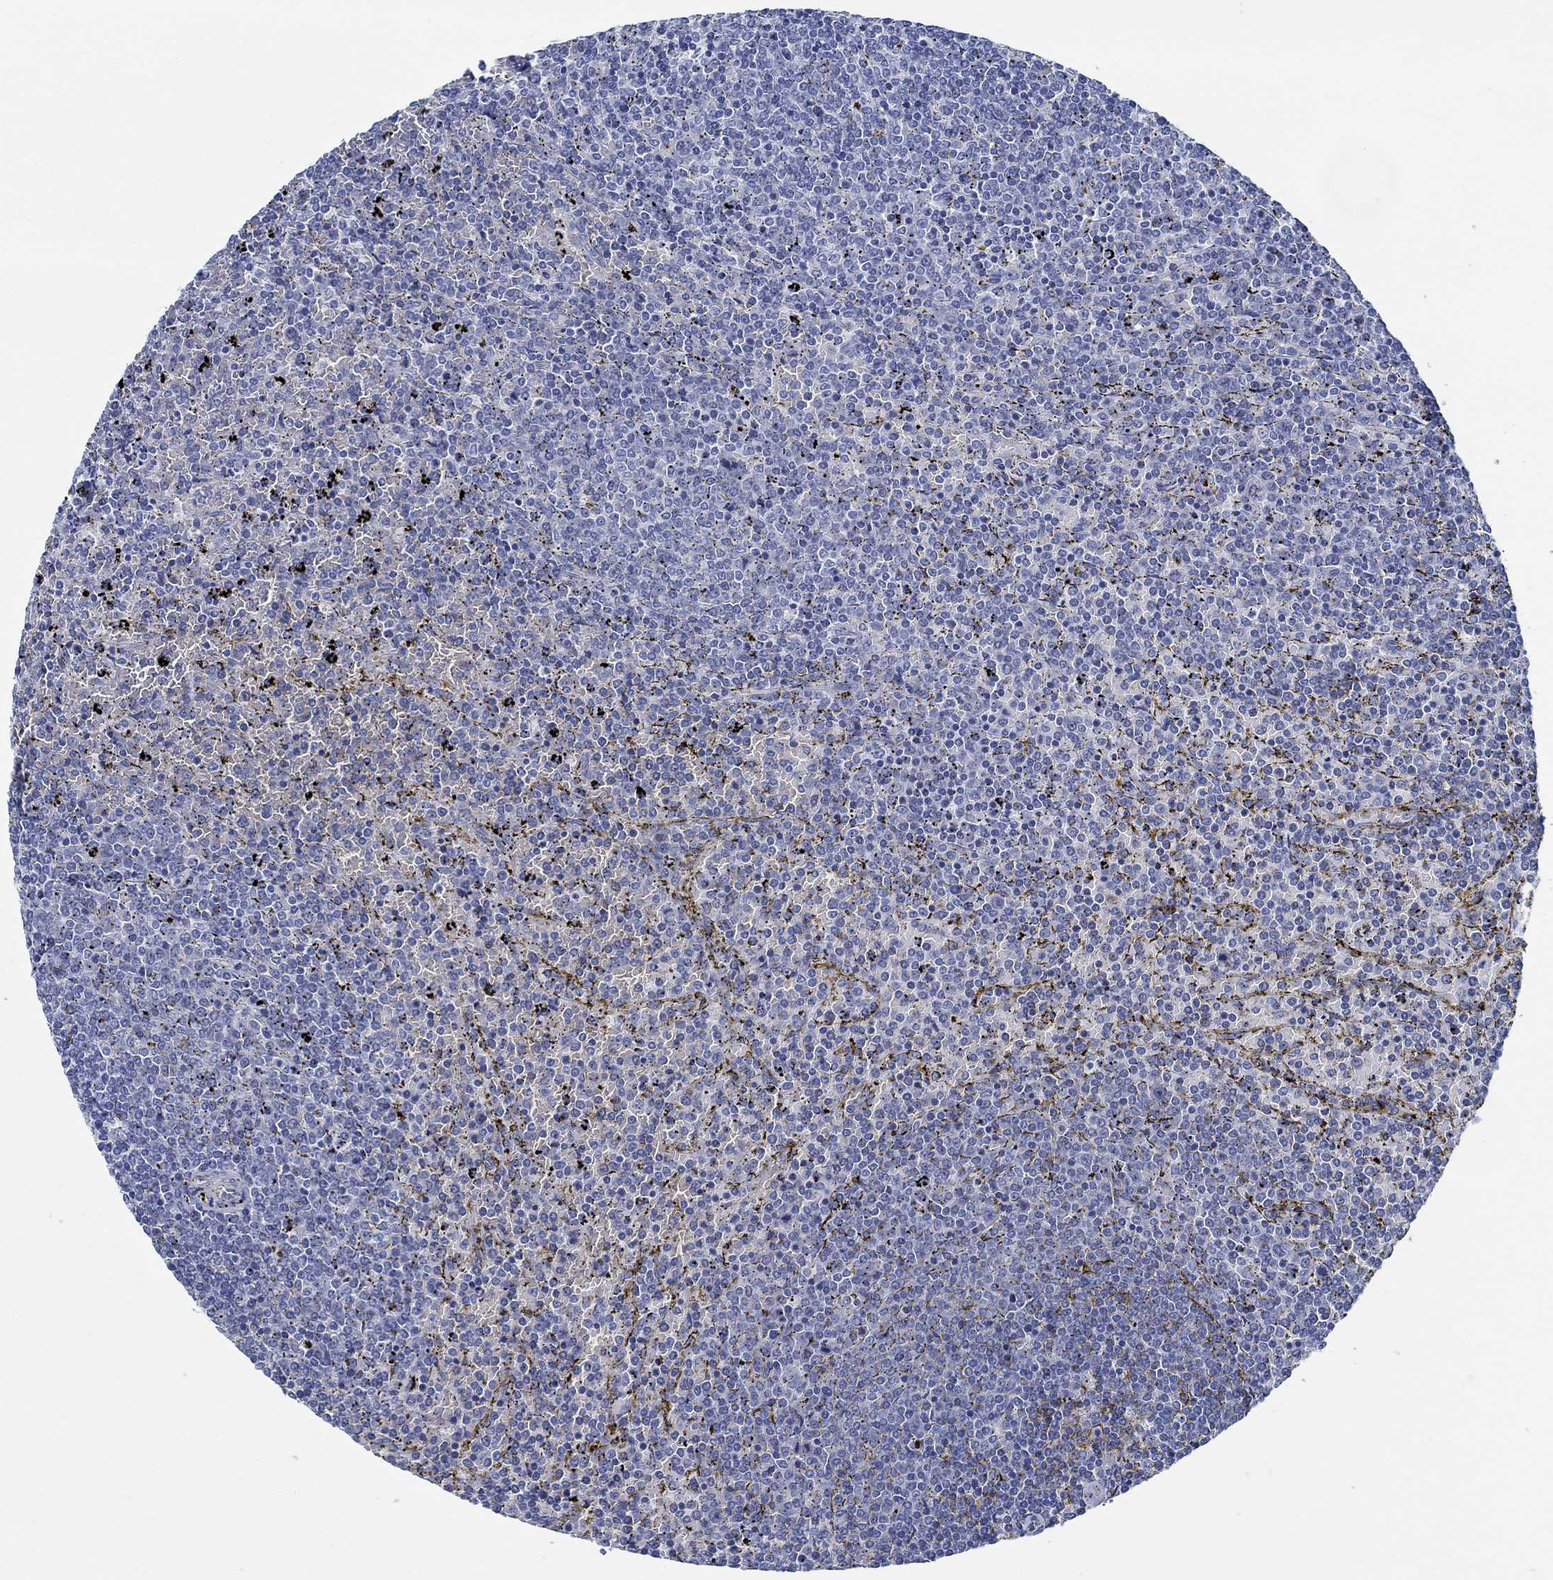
{"staining": {"intensity": "negative", "quantity": "none", "location": "none"}, "tissue": "lymphoma", "cell_type": "Tumor cells", "image_type": "cancer", "snomed": [{"axis": "morphology", "description": "Malignant lymphoma, non-Hodgkin's type, Low grade"}, {"axis": "topography", "description": "Spleen"}], "caption": "The immunohistochemistry (IHC) image has no significant expression in tumor cells of lymphoma tissue.", "gene": "SVEP1", "patient": {"sex": "female", "age": 77}}